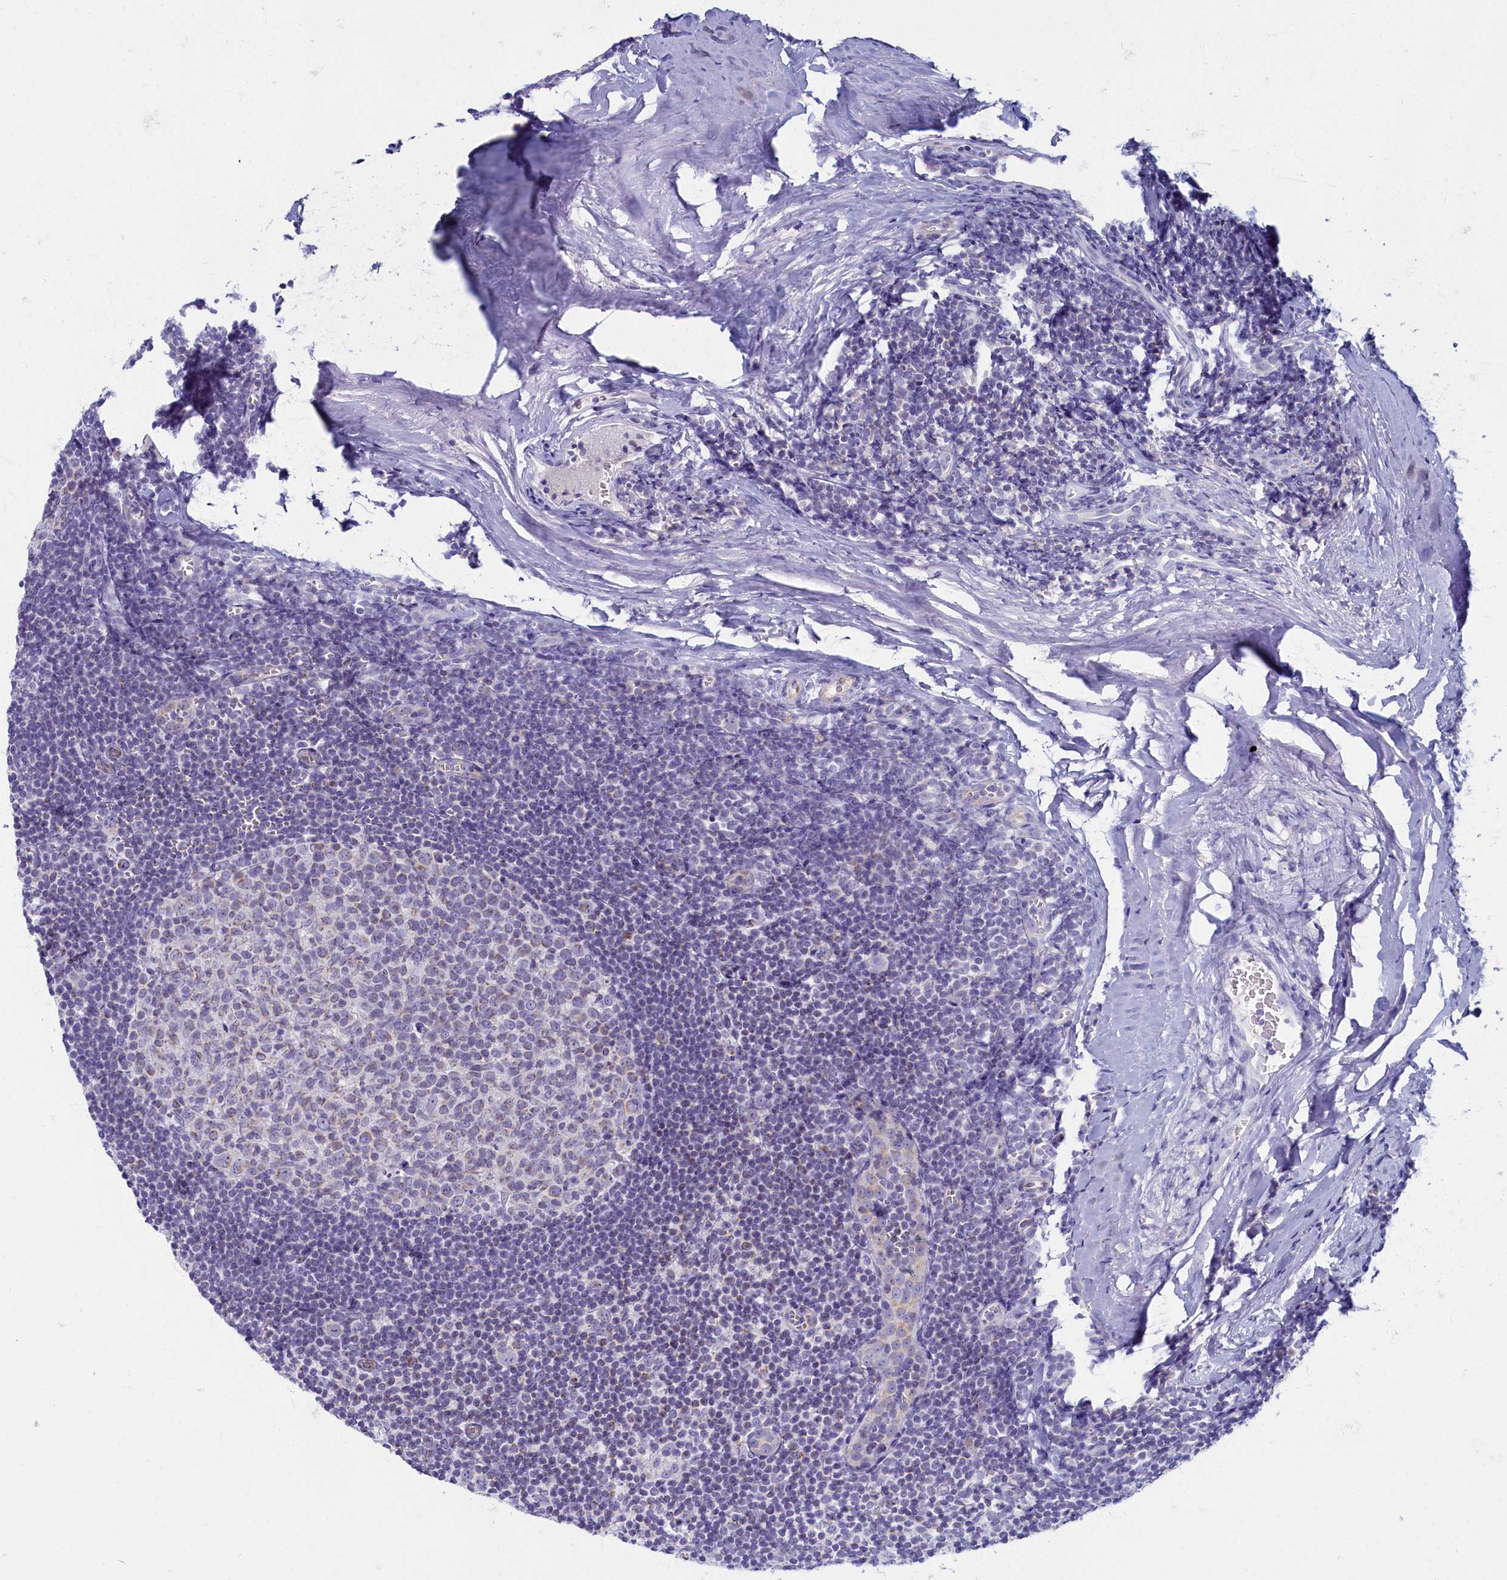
{"staining": {"intensity": "weak", "quantity": "<25%", "location": "cytoplasmic/membranous"}, "tissue": "tonsil", "cell_type": "Germinal center cells", "image_type": "normal", "snomed": [{"axis": "morphology", "description": "Normal tissue, NOS"}, {"axis": "topography", "description": "Tonsil"}], "caption": "IHC photomicrograph of benign tonsil: human tonsil stained with DAB (3,3'-diaminobenzidine) reveals no significant protein staining in germinal center cells. (IHC, brightfield microscopy, high magnification).", "gene": "OCIAD2", "patient": {"sex": "male", "age": 27}}